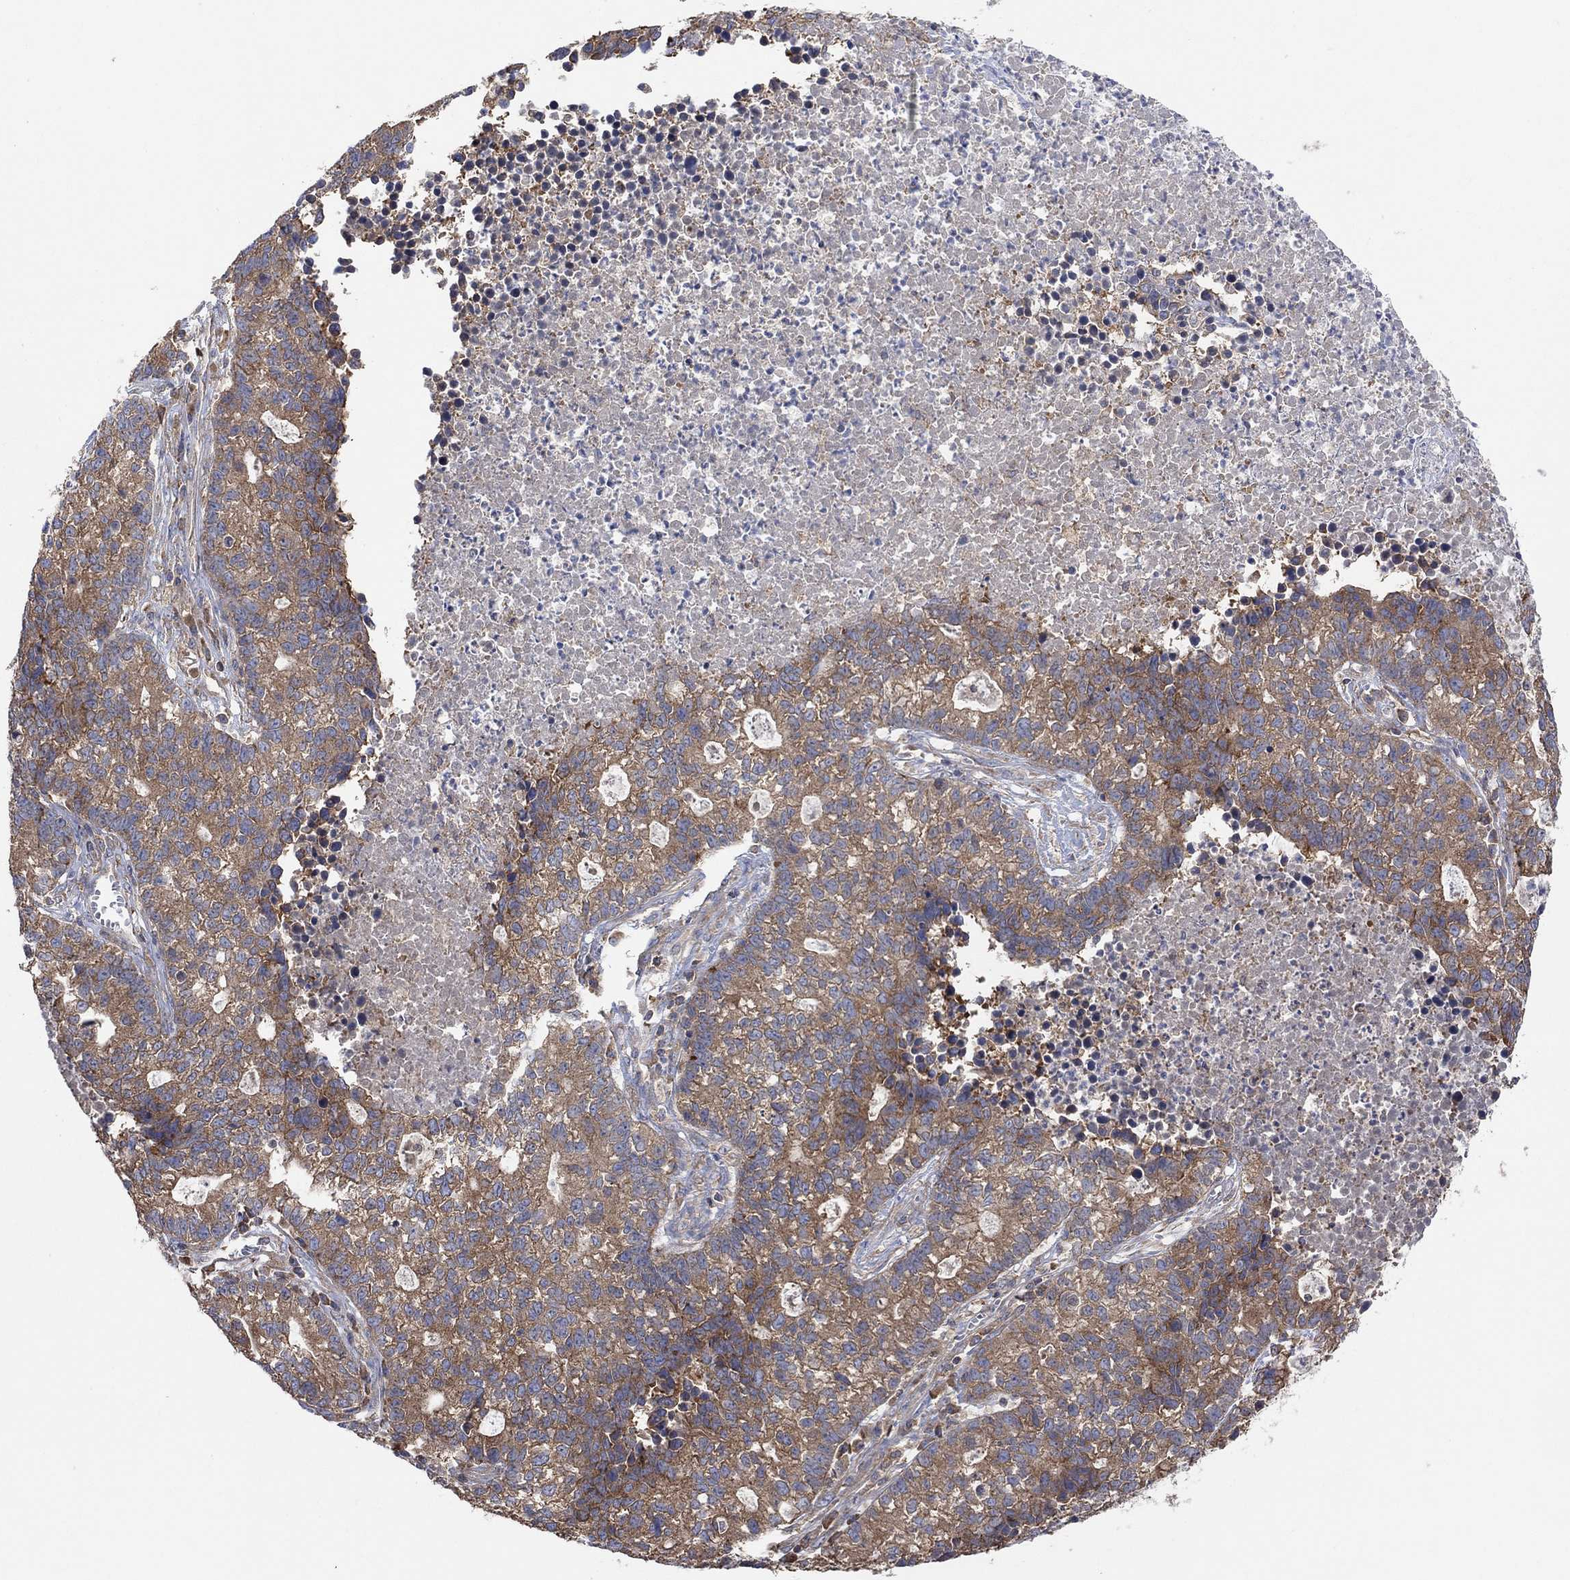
{"staining": {"intensity": "moderate", "quantity": "25%-75%", "location": "cytoplasmic/membranous"}, "tissue": "lung cancer", "cell_type": "Tumor cells", "image_type": "cancer", "snomed": [{"axis": "morphology", "description": "Adenocarcinoma, NOS"}, {"axis": "topography", "description": "Lung"}], "caption": "DAB (3,3'-diaminobenzidine) immunohistochemical staining of lung cancer (adenocarcinoma) displays moderate cytoplasmic/membranous protein expression in approximately 25%-75% of tumor cells. Immunohistochemistry (ihc) stains the protein in brown and the nuclei are stained blue.", "gene": "BLOC1S3", "patient": {"sex": "male", "age": 57}}